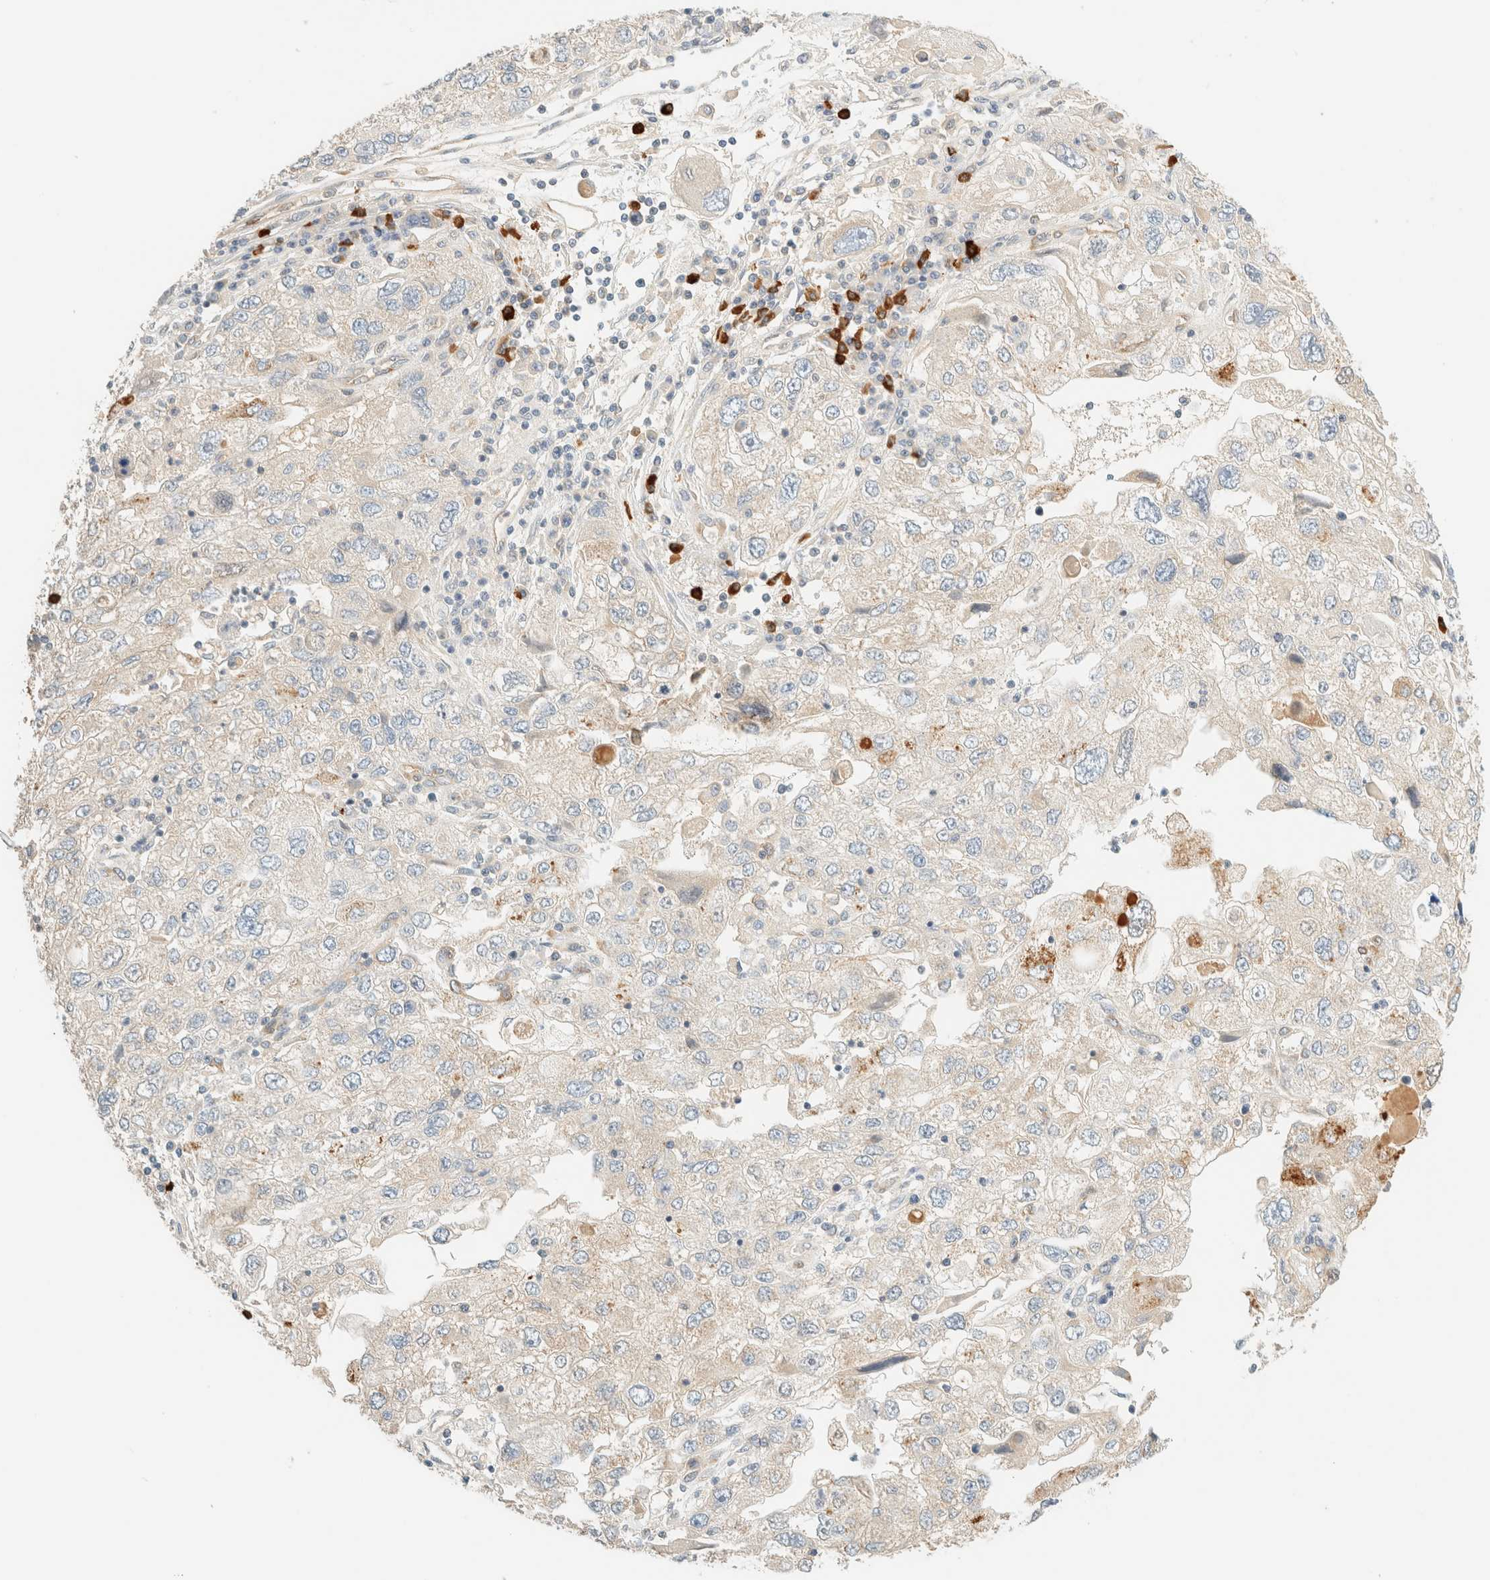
{"staining": {"intensity": "negative", "quantity": "none", "location": "none"}, "tissue": "endometrial cancer", "cell_type": "Tumor cells", "image_type": "cancer", "snomed": [{"axis": "morphology", "description": "Adenocarcinoma, NOS"}, {"axis": "topography", "description": "Endometrium"}], "caption": "Tumor cells show no significant expression in adenocarcinoma (endometrial). (IHC, brightfield microscopy, high magnification).", "gene": "FHOD1", "patient": {"sex": "female", "age": 49}}